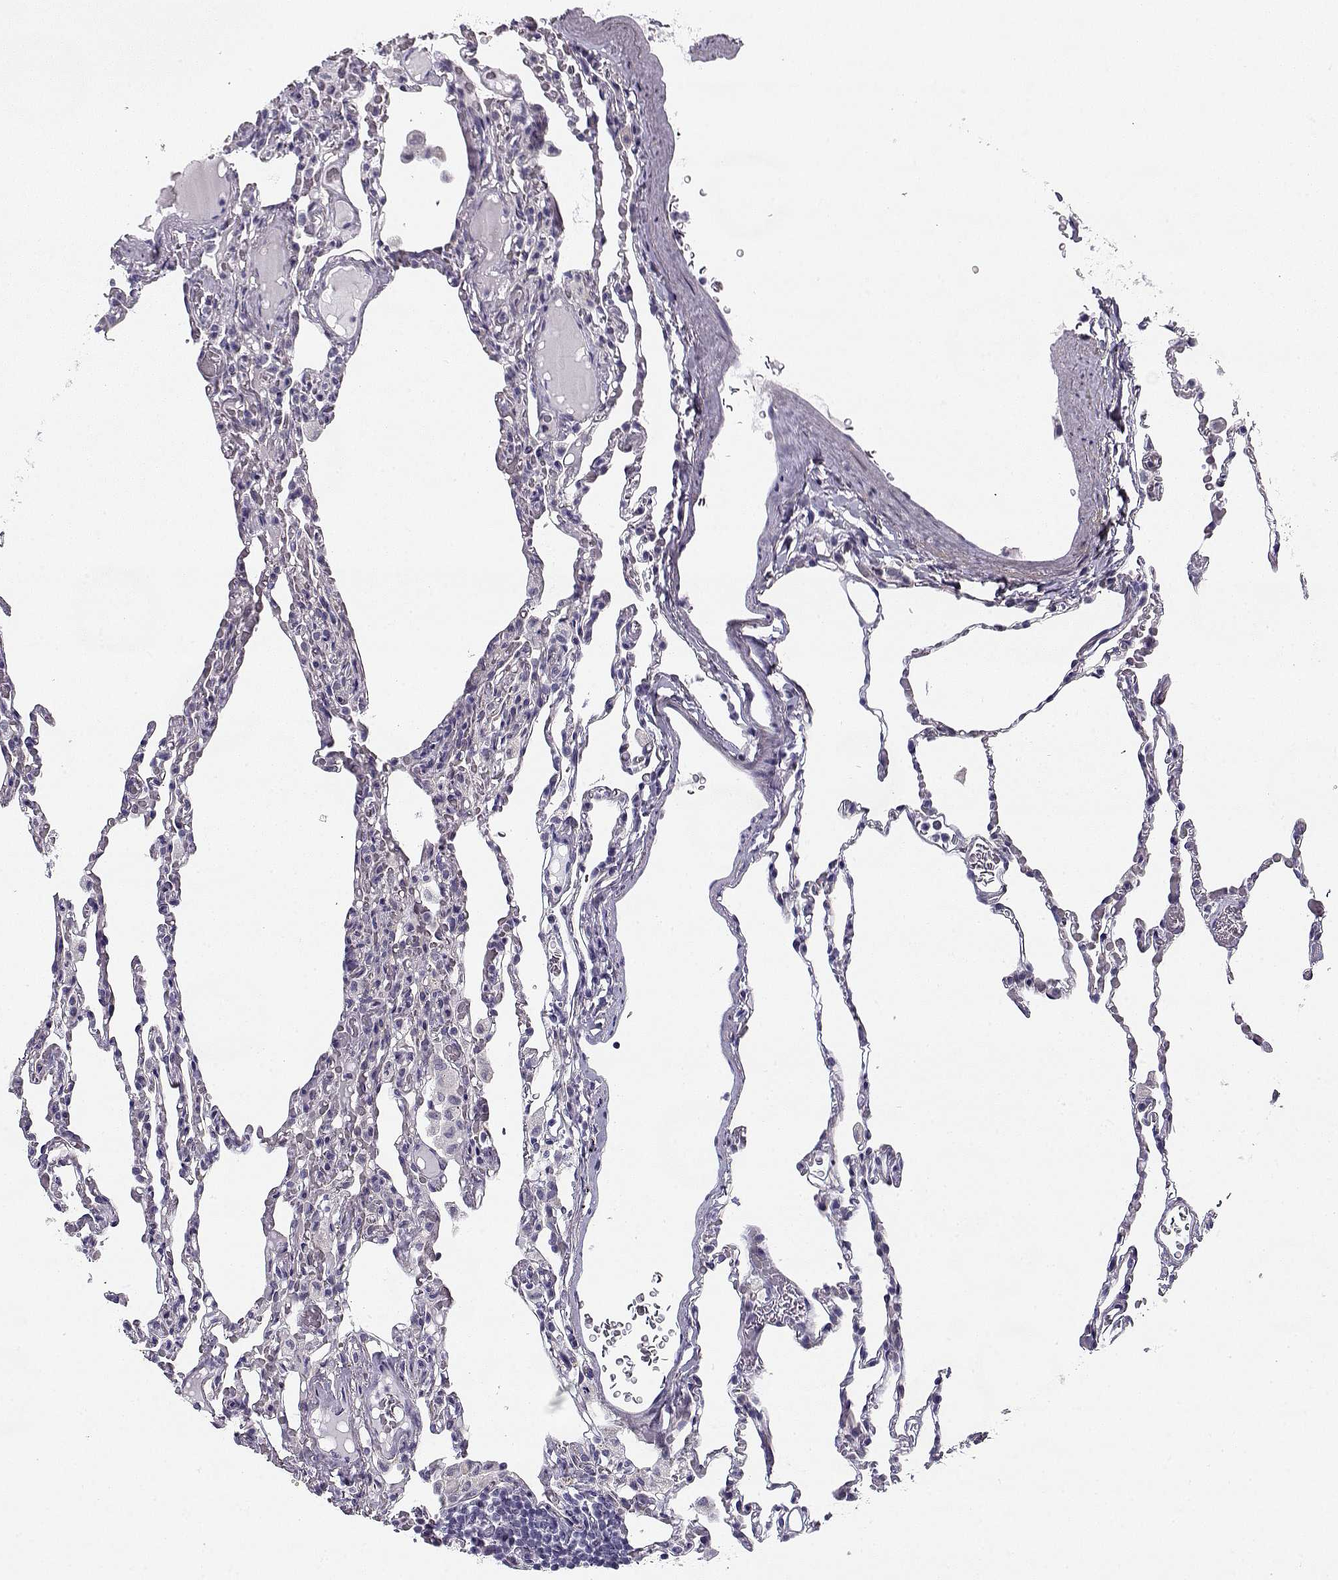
{"staining": {"intensity": "negative", "quantity": "none", "location": "none"}, "tissue": "lung", "cell_type": "Alveolar cells", "image_type": "normal", "snomed": [{"axis": "morphology", "description": "Normal tissue, NOS"}, {"axis": "topography", "description": "Lung"}], "caption": "The histopathology image demonstrates no staining of alveolar cells in benign lung. Nuclei are stained in blue.", "gene": "CREB3L3", "patient": {"sex": "female", "age": 43}}